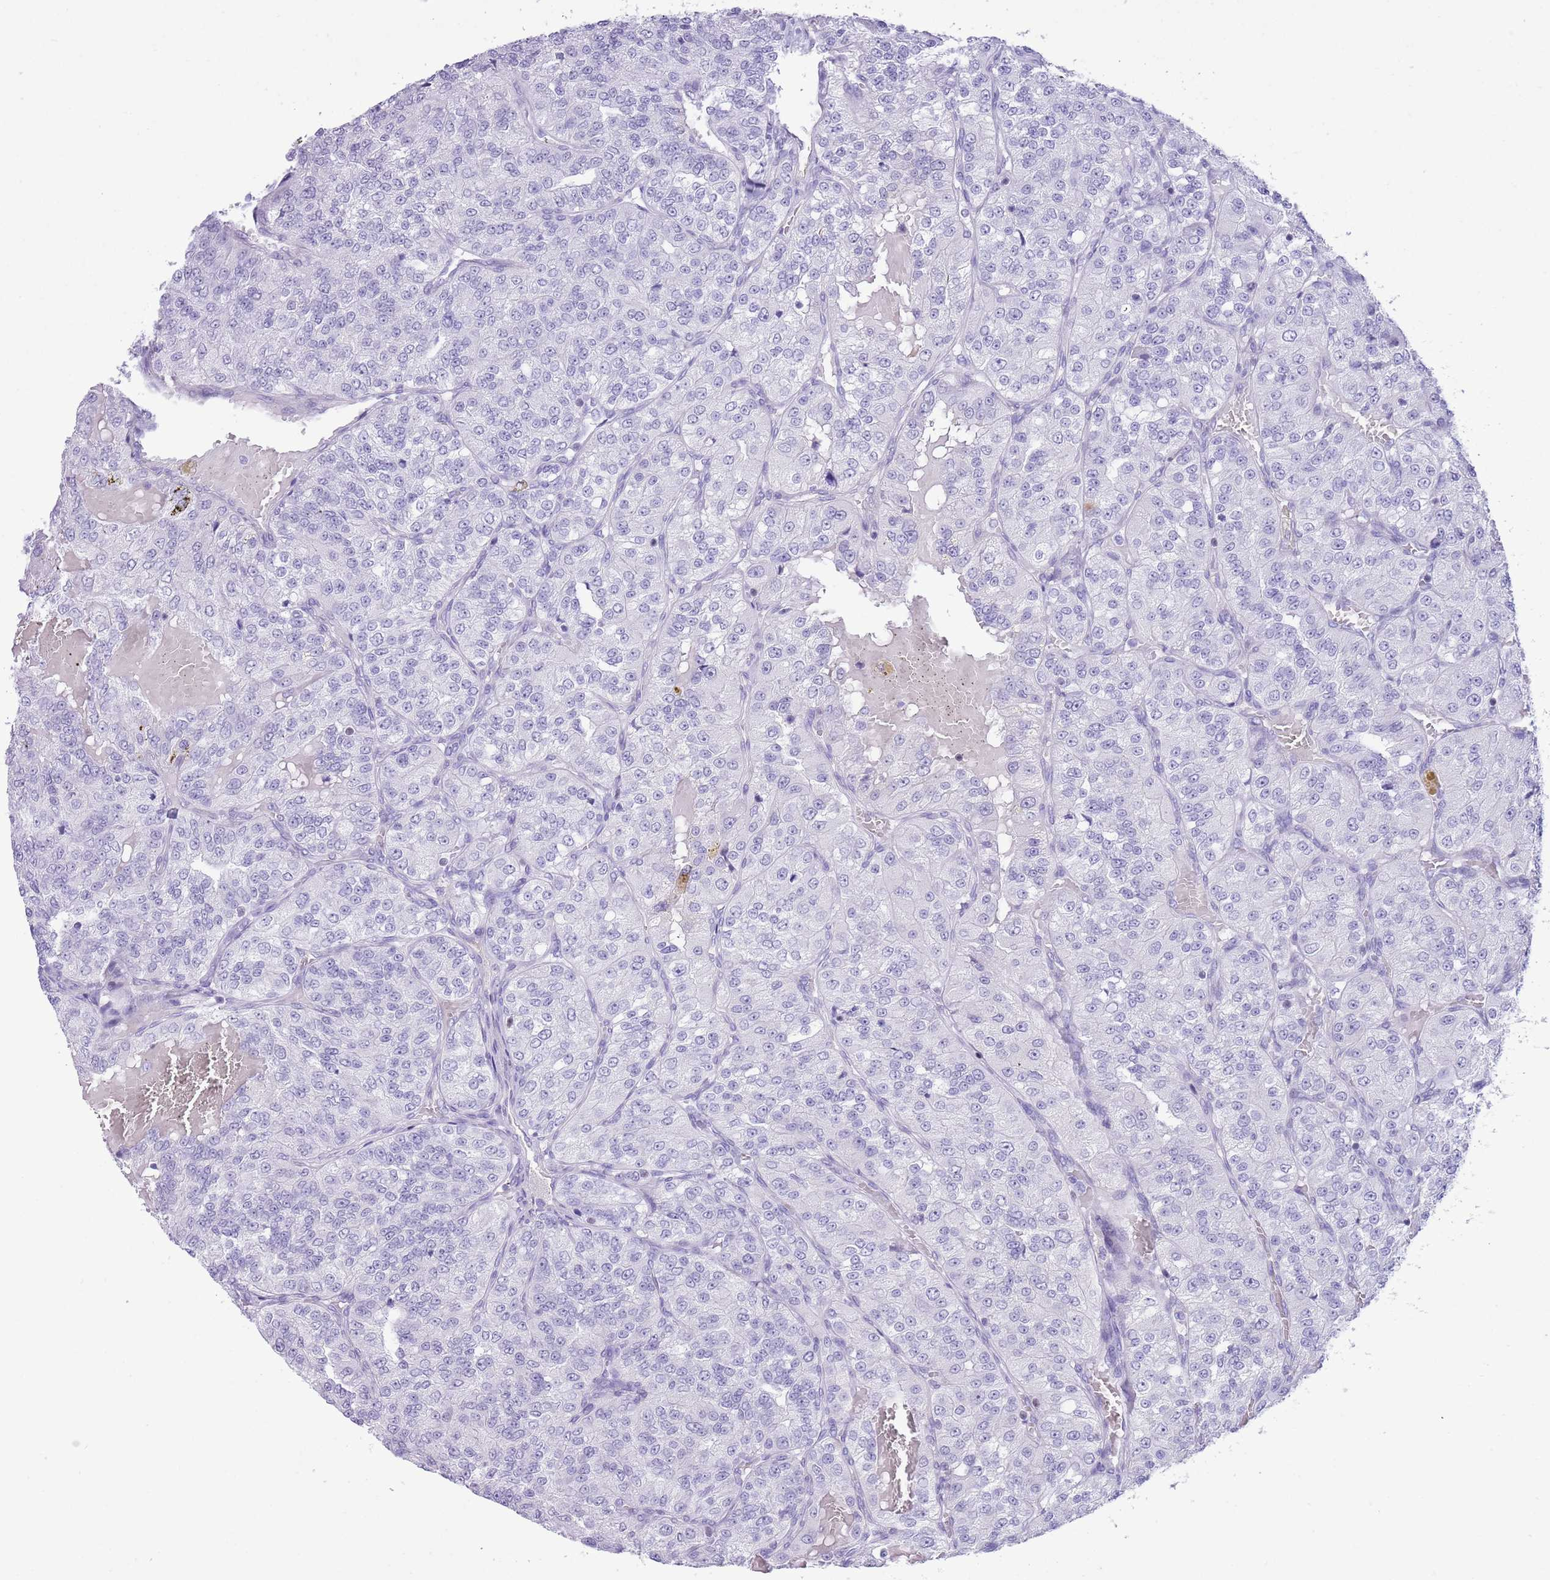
{"staining": {"intensity": "negative", "quantity": "none", "location": "none"}, "tissue": "renal cancer", "cell_type": "Tumor cells", "image_type": "cancer", "snomed": [{"axis": "morphology", "description": "Adenocarcinoma, NOS"}, {"axis": "topography", "description": "Kidney"}], "caption": "Tumor cells show no significant expression in renal adenocarcinoma.", "gene": "BCL11B", "patient": {"sex": "female", "age": 63}}